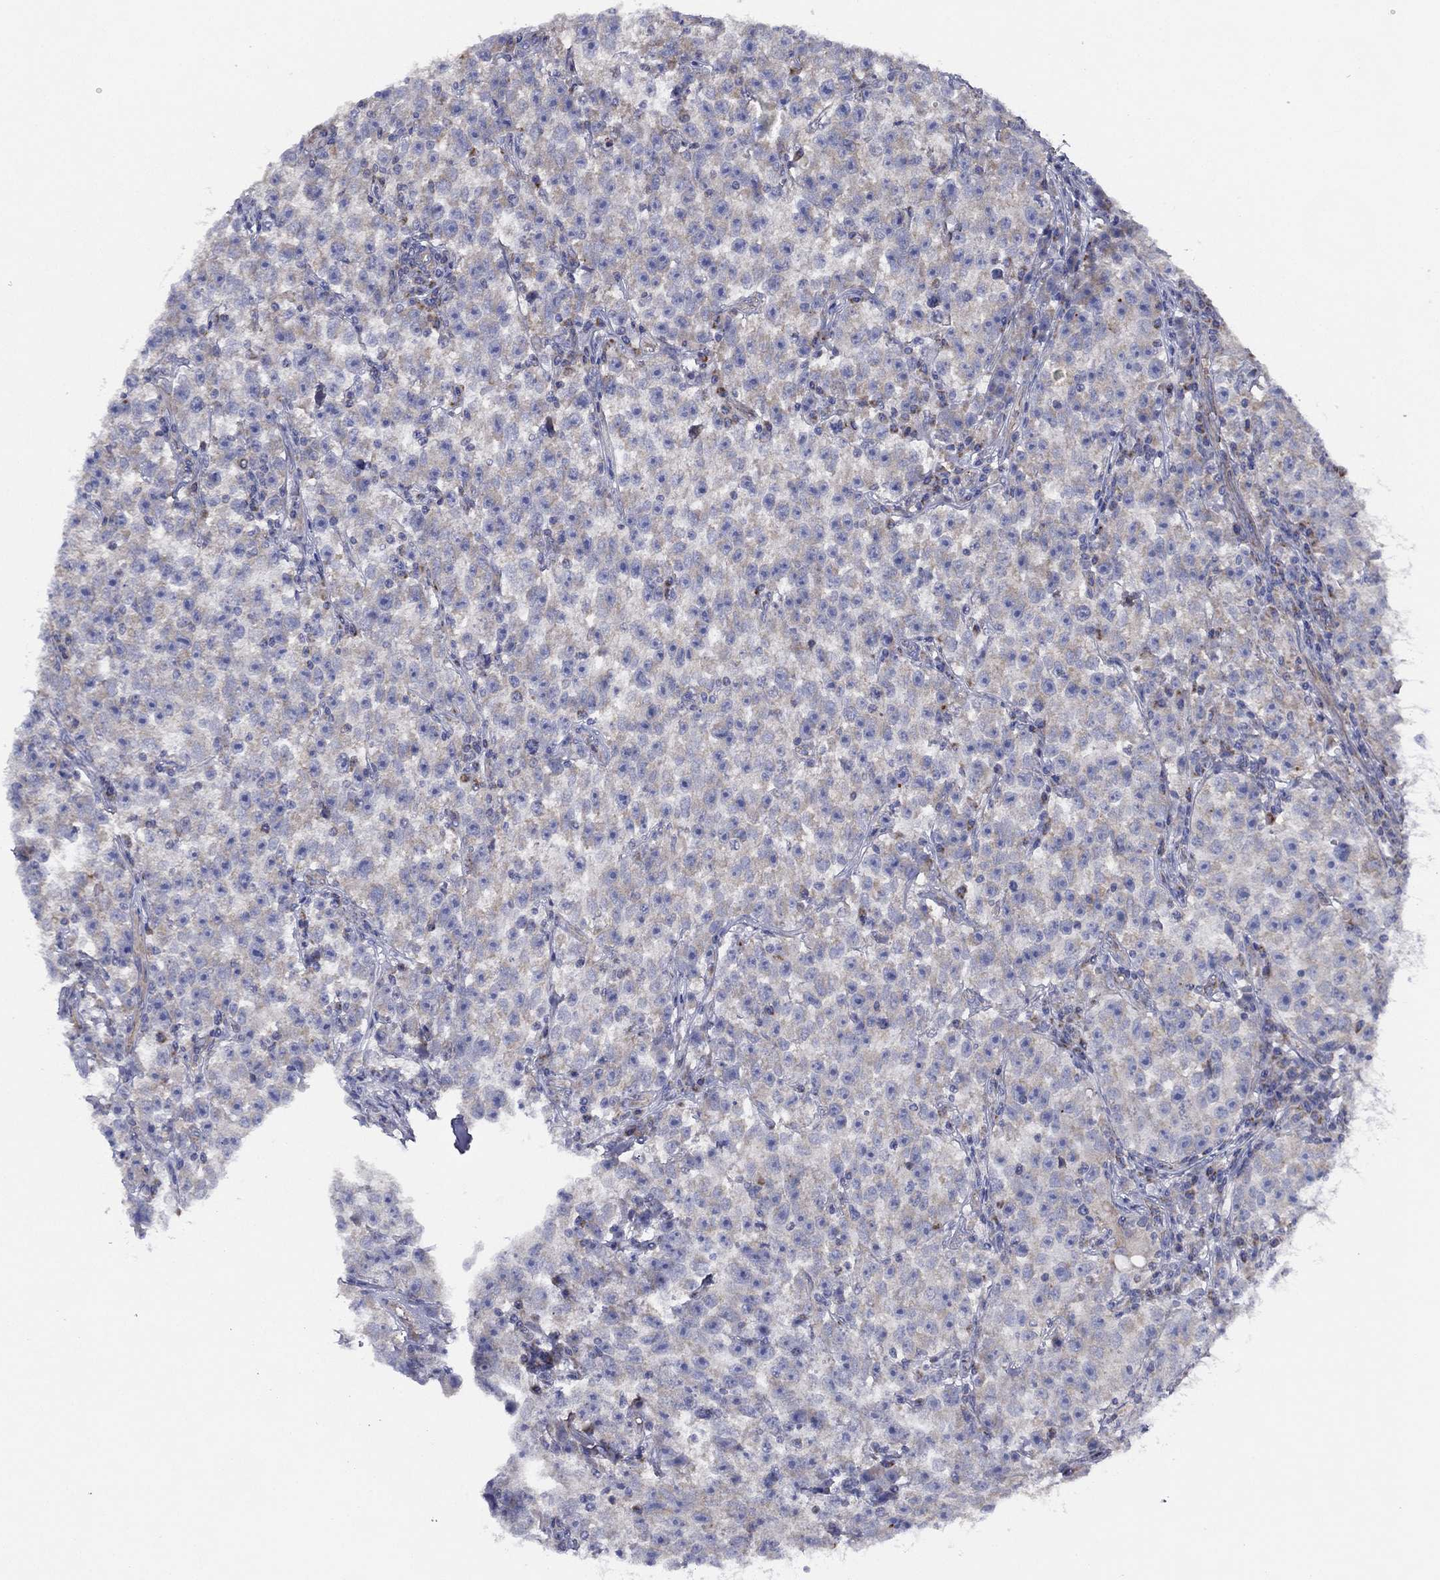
{"staining": {"intensity": "weak", "quantity": "<25%", "location": "cytoplasmic/membranous"}, "tissue": "testis cancer", "cell_type": "Tumor cells", "image_type": "cancer", "snomed": [{"axis": "morphology", "description": "Seminoma, NOS"}, {"axis": "topography", "description": "Testis"}], "caption": "An image of testis cancer (seminoma) stained for a protein shows no brown staining in tumor cells.", "gene": "ZNF223", "patient": {"sex": "male", "age": 22}}